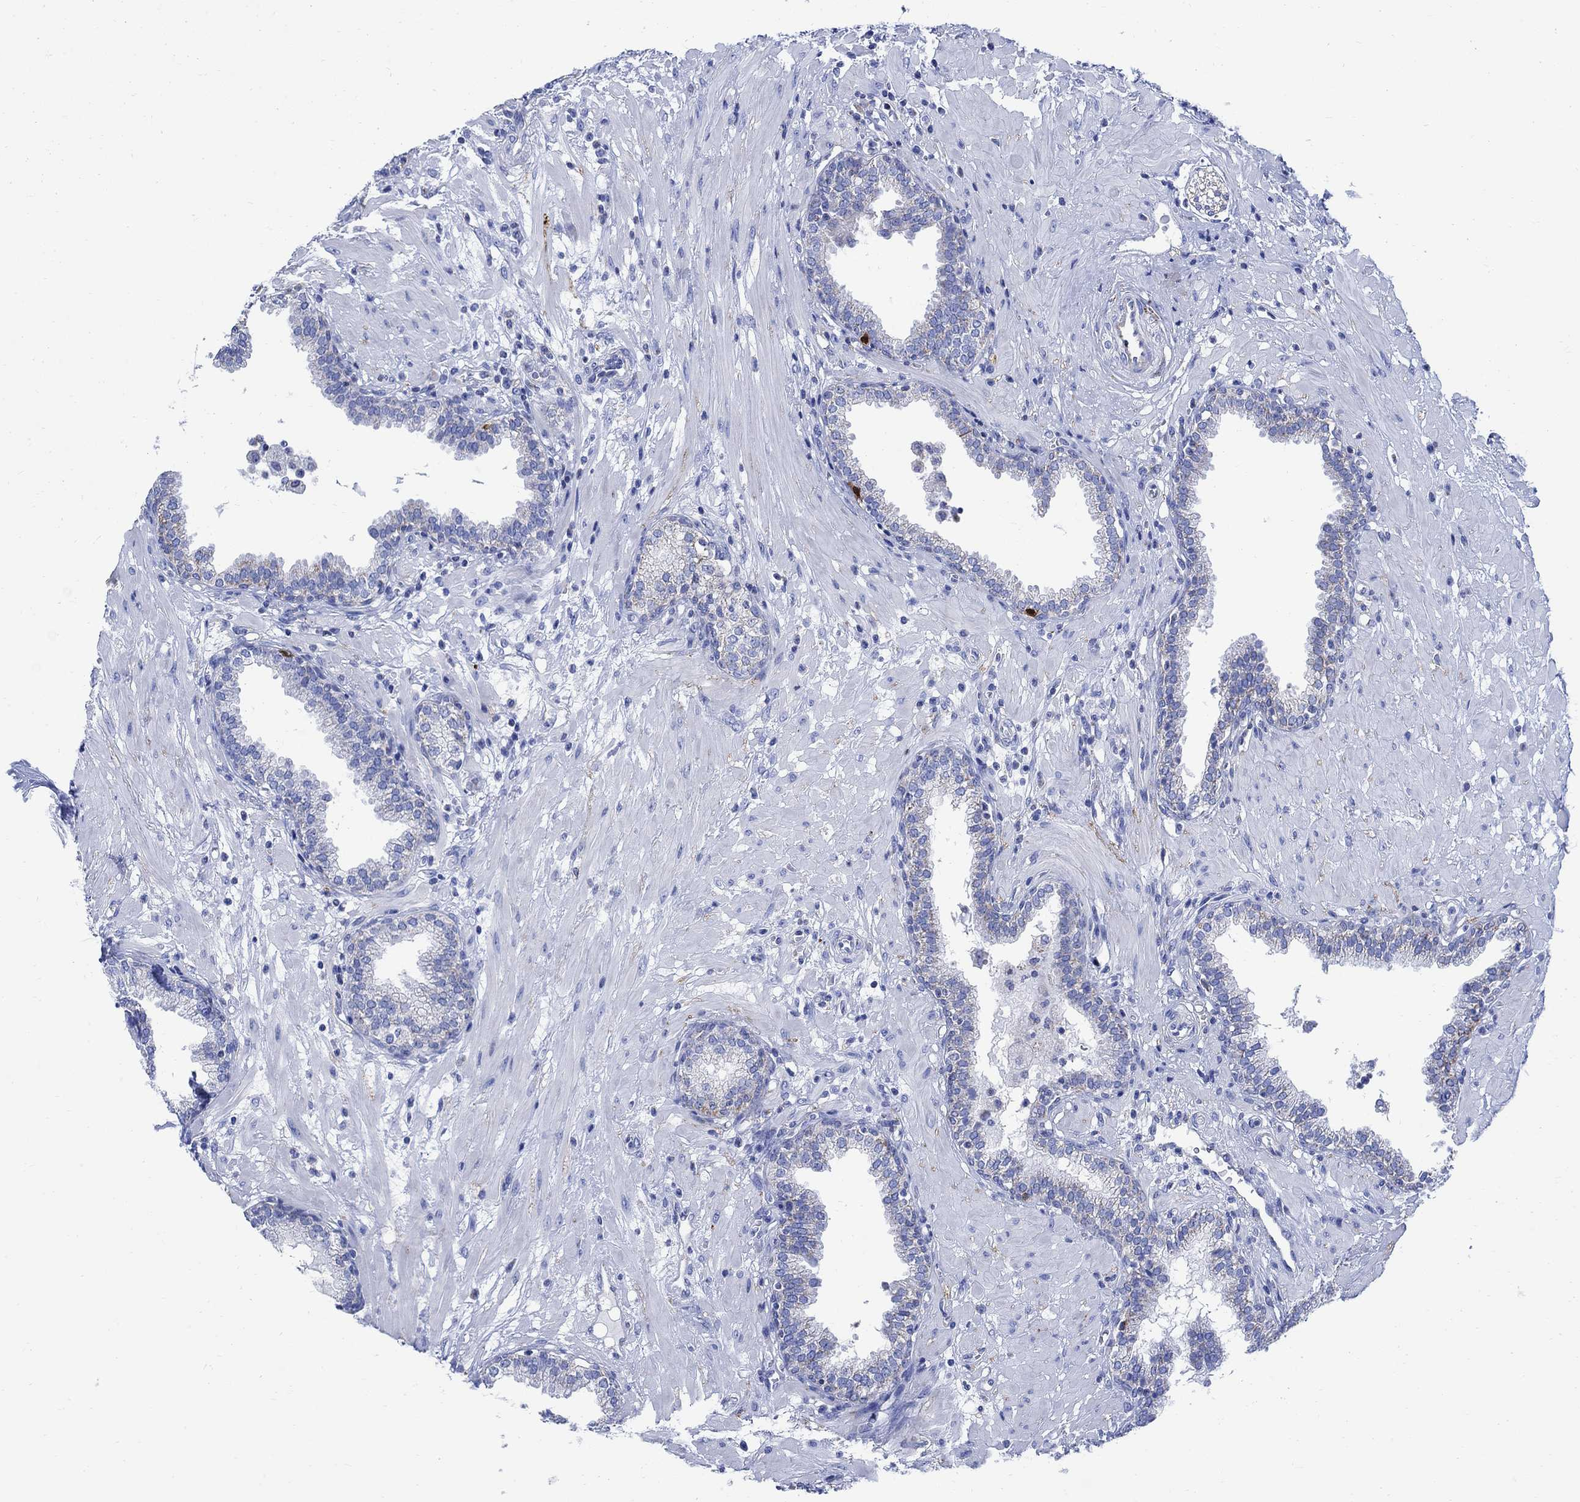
{"staining": {"intensity": "weak", "quantity": "<25%", "location": "cytoplasmic/membranous"}, "tissue": "prostate", "cell_type": "Glandular cells", "image_type": "normal", "snomed": [{"axis": "morphology", "description": "Normal tissue, NOS"}, {"axis": "topography", "description": "Prostate"}], "caption": "This histopathology image is of benign prostate stained with immunohistochemistry (IHC) to label a protein in brown with the nuclei are counter-stained blue. There is no positivity in glandular cells.", "gene": "CPLX1", "patient": {"sex": "male", "age": 64}}